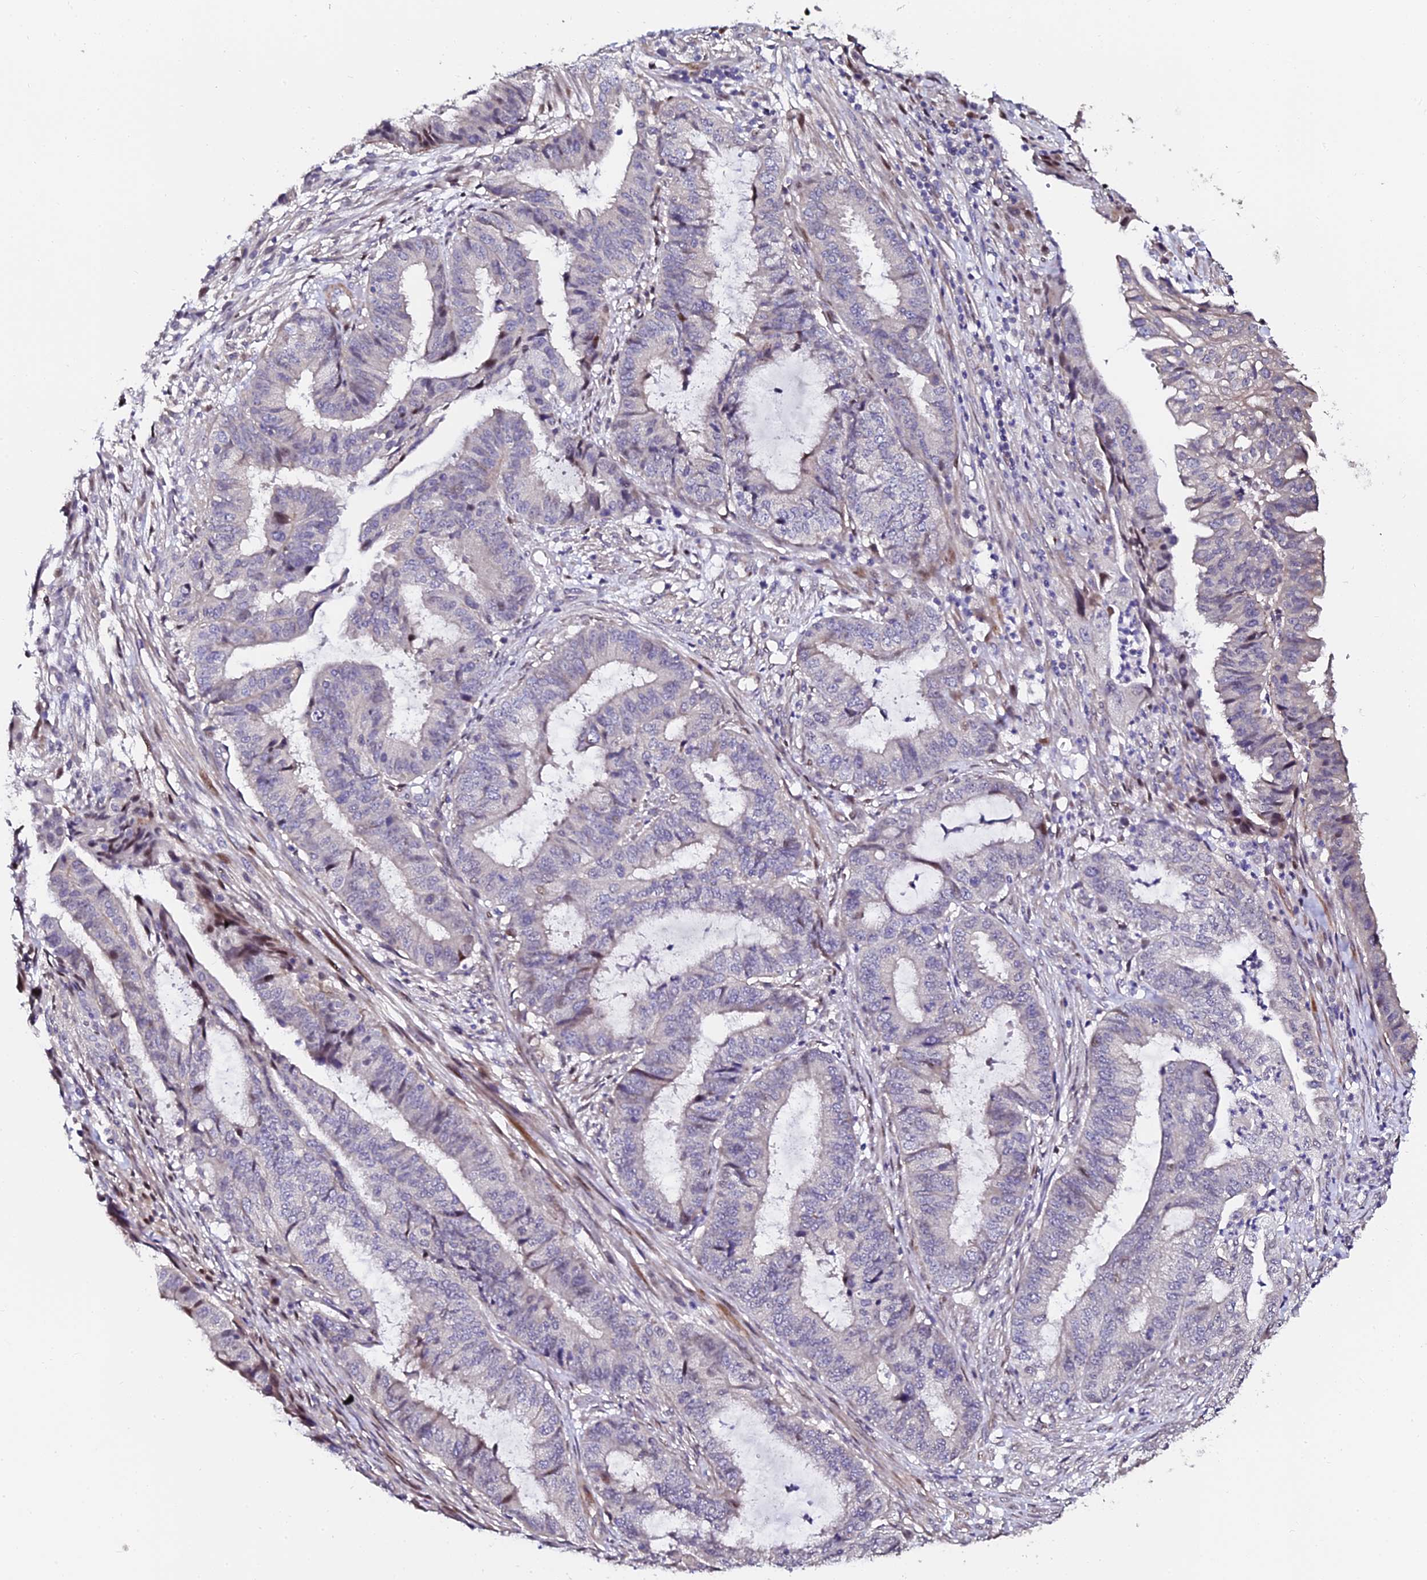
{"staining": {"intensity": "negative", "quantity": "none", "location": "none"}, "tissue": "endometrial cancer", "cell_type": "Tumor cells", "image_type": "cancer", "snomed": [{"axis": "morphology", "description": "Adenocarcinoma, NOS"}, {"axis": "topography", "description": "Endometrium"}], "caption": "IHC of endometrial cancer reveals no staining in tumor cells.", "gene": "GPN3", "patient": {"sex": "female", "age": 51}}